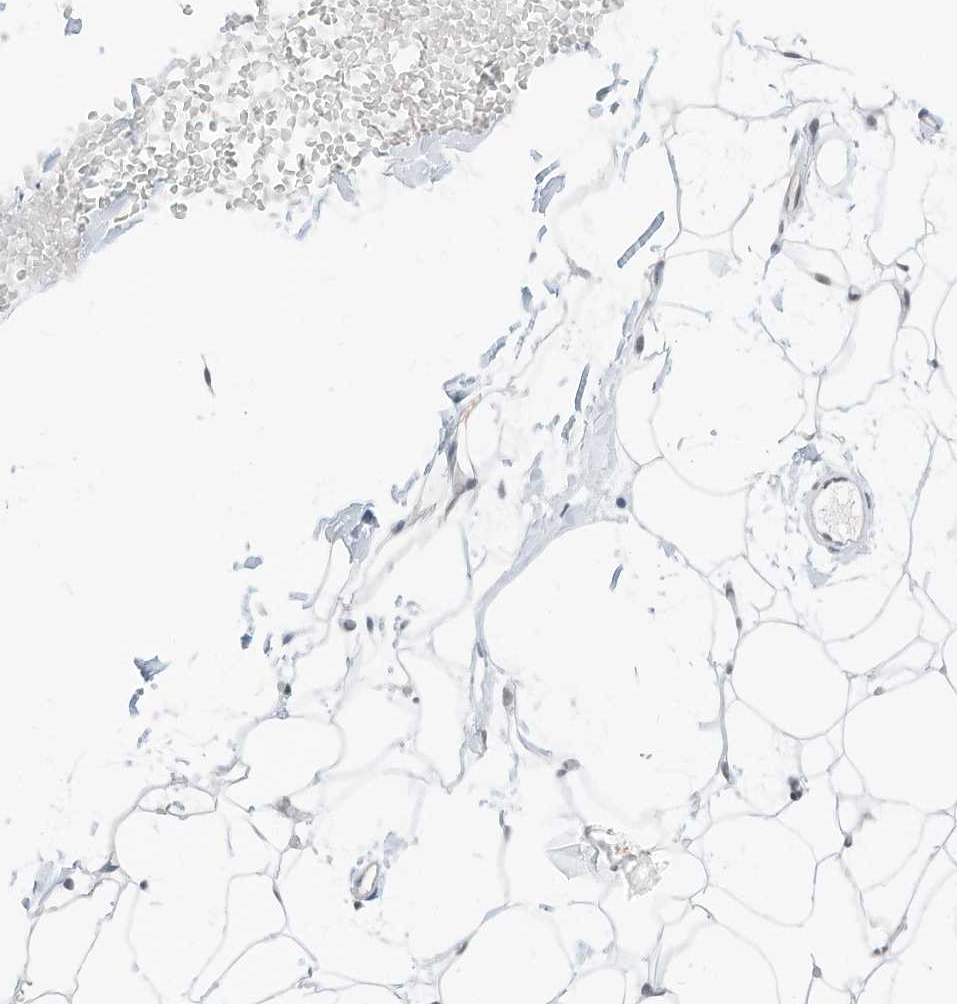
{"staining": {"intensity": "weak", "quantity": "25%-75%", "location": "nuclear"}, "tissue": "adipose tissue", "cell_type": "Adipocytes", "image_type": "normal", "snomed": [{"axis": "morphology", "description": "Normal tissue, NOS"}, {"axis": "topography", "description": "Breast"}], "caption": "Adipose tissue was stained to show a protein in brown. There is low levels of weak nuclear staining in about 25%-75% of adipocytes.", "gene": "AURKAIP1", "patient": {"sex": "female", "age": 23}}